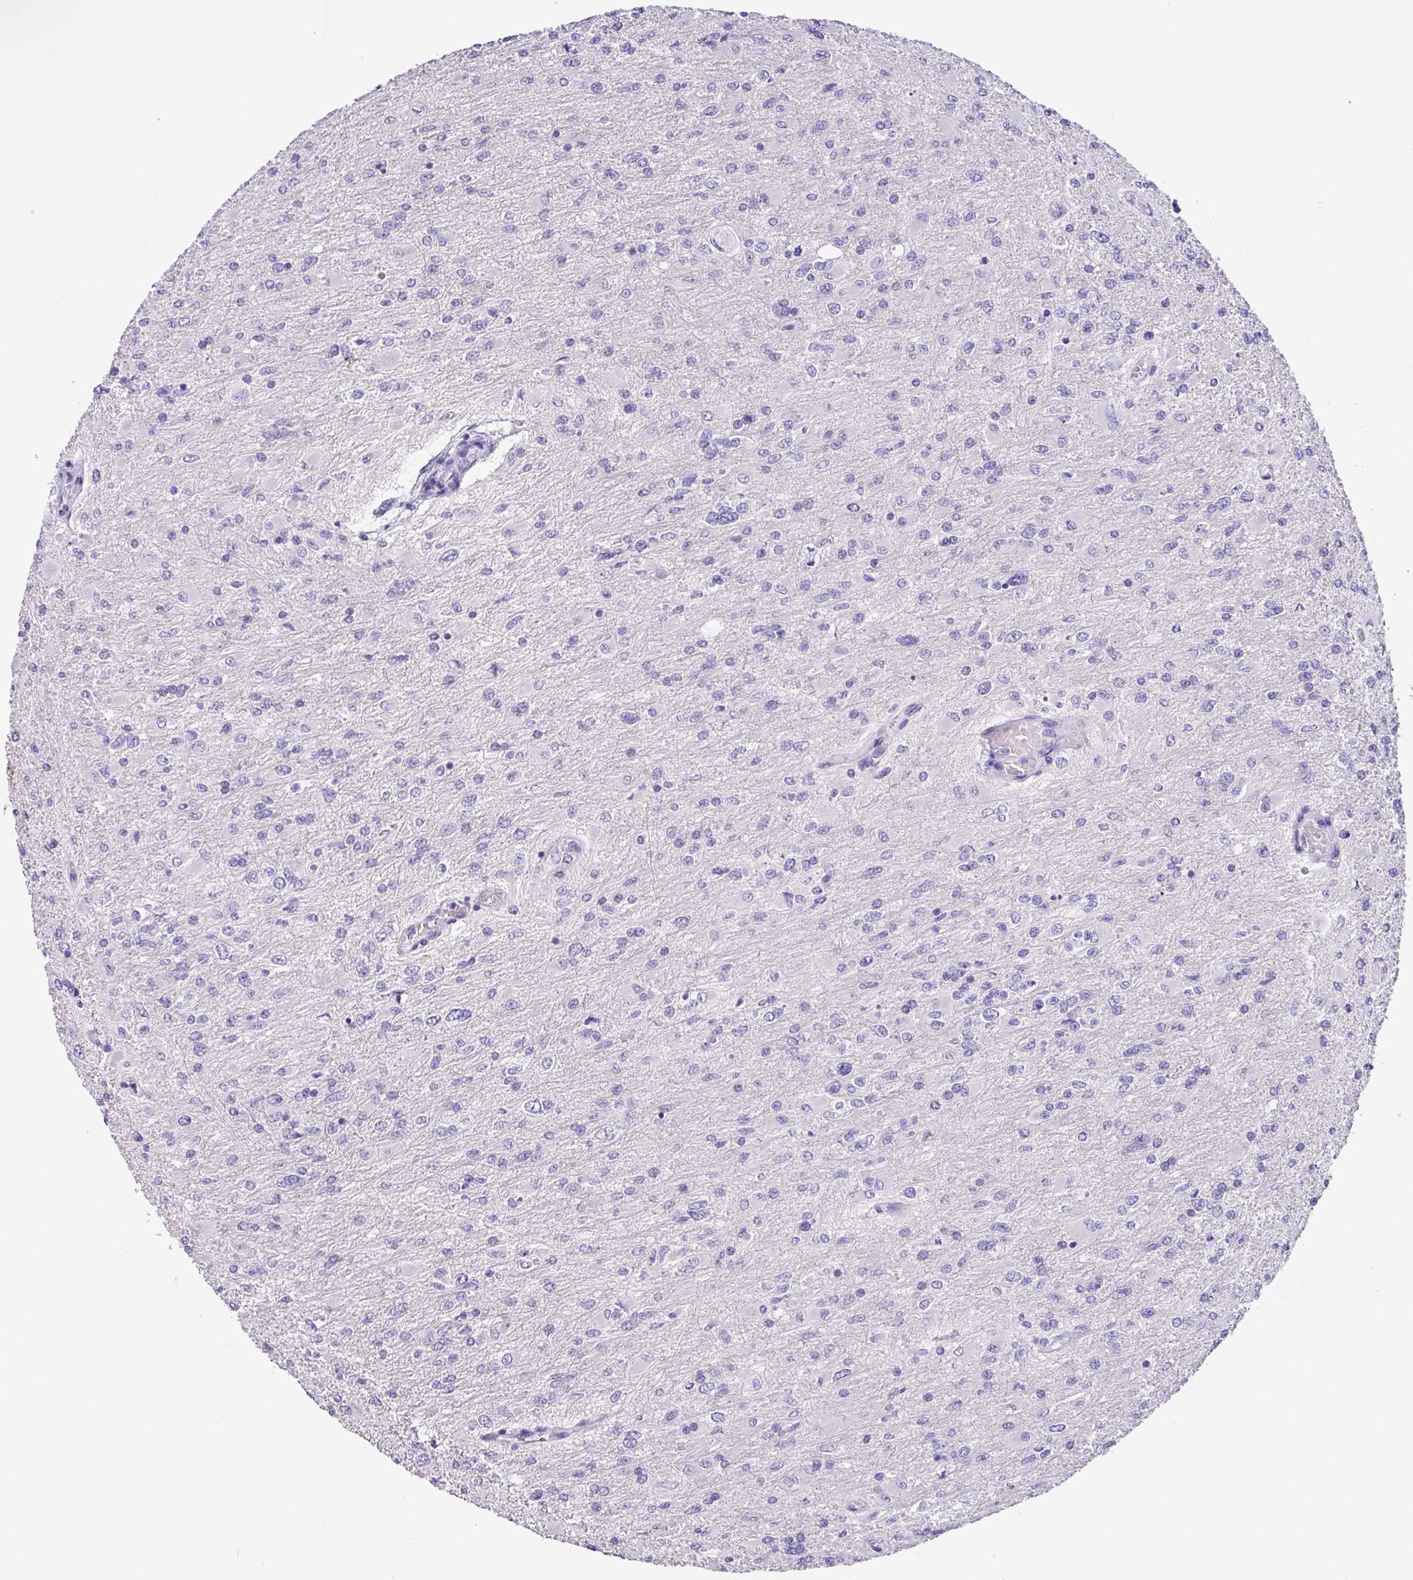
{"staining": {"intensity": "negative", "quantity": "none", "location": "none"}, "tissue": "glioma", "cell_type": "Tumor cells", "image_type": "cancer", "snomed": [{"axis": "morphology", "description": "Glioma, malignant, High grade"}, {"axis": "topography", "description": "Cerebral cortex"}], "caption": "An IHC image of high-grade glioma (malignant) is shown. There is no staining in tumor cells of high-grade glioma (malignant). Nuclei are stained in blue.", "gene": "EPCAM", "patient": {"sex": "female", "age": 36}}